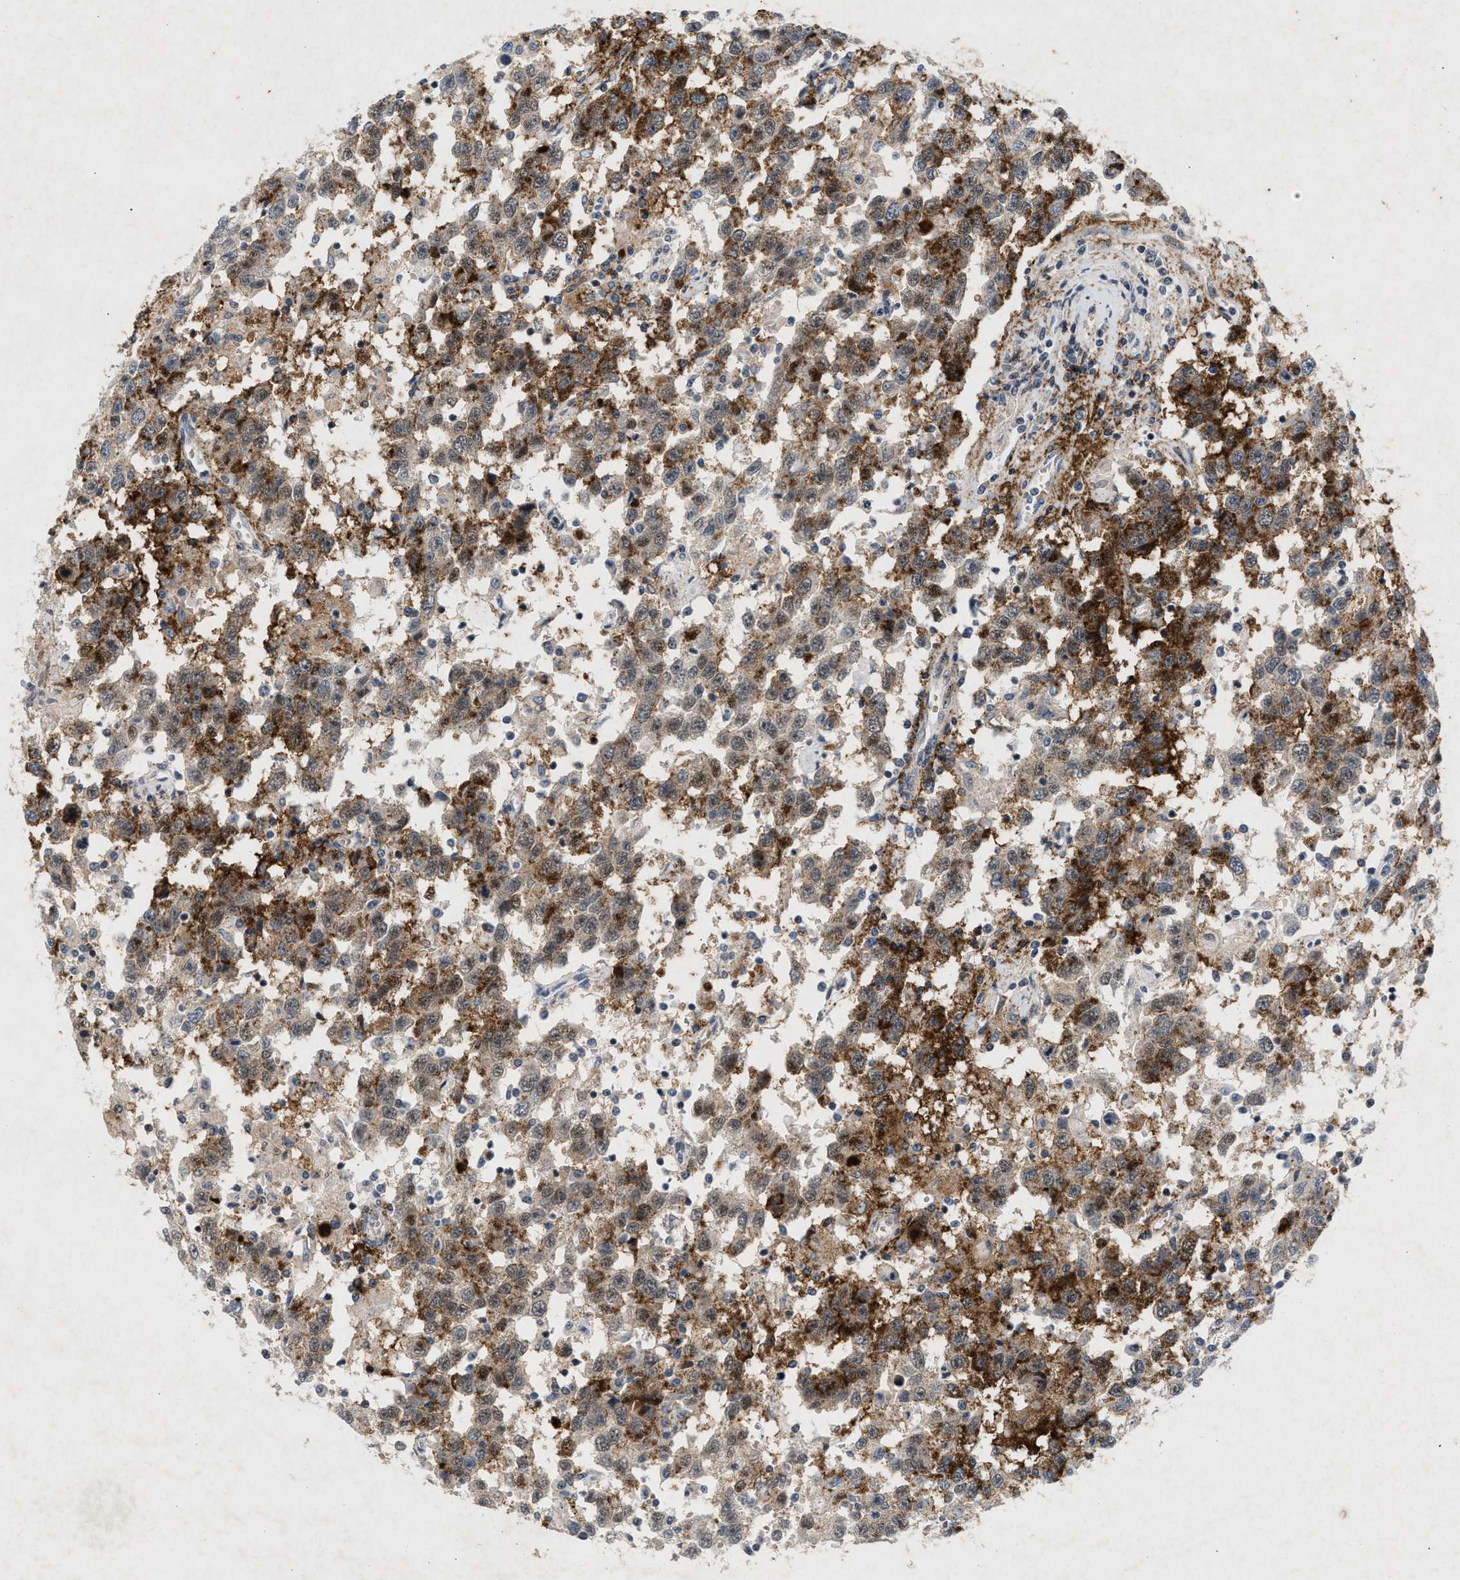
{"staining": {"intensity": "moderate", "quantity": ">75%", "location": "cytoplasmic/membranous,nuclear"}, "tissue": "testis cancer", "cell_type": "Tumor cells", "image_type": "cancer", "snomed": [{"axis": "morphology", "description": "Seminoma, NOS"}, {"axis": "topography", "description": "Testis"}], "caption": "The histopathology image displays immunohistochemical staining of testis seminoma. There is moderate cytoplasmic/membranous and nuclear staining is appreciated in about >75% of tumor cells.", "gene": "ZPR1", "patient": {"sex": "male", "age": 41}}